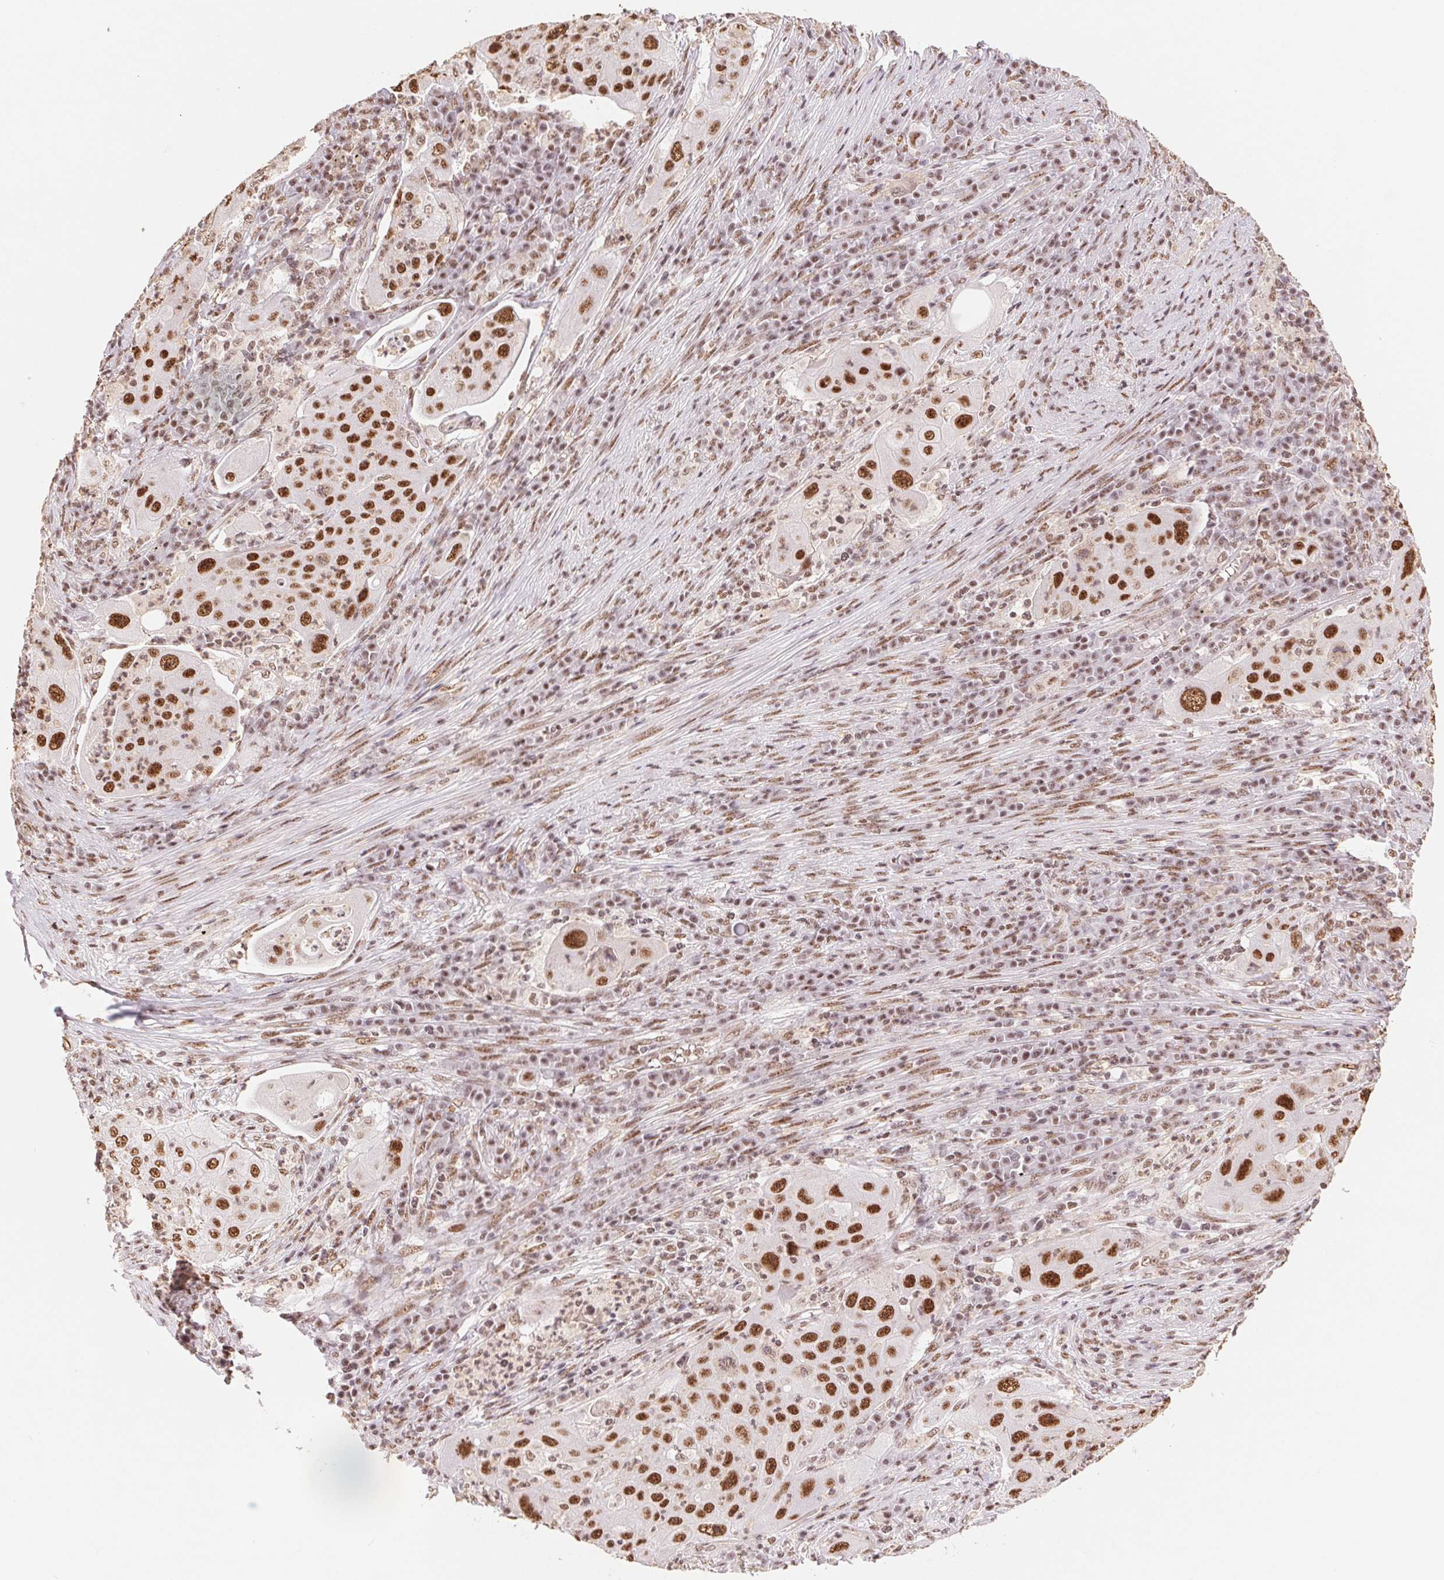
{"staining": {"intensity": "strong", "quantity": ">75%", "location": "nuclear"}, "tissue": "lung cancer", "cell_type": "Tumor cells", "image_type": "cancer", "snomed": [{"axis": "morphology", "description": "Squamous cell carcinoma, NOS"}, {"axis": "topography", "description": "Lung"}], "caption": "Brown immunohistochemical staining in lung cancer (squamous cell carcinoma) displays strong nuclear expression in about >75% of tumor cells.", "gene": "SREK1", "patient": {"sex": "female", "age": 59}}